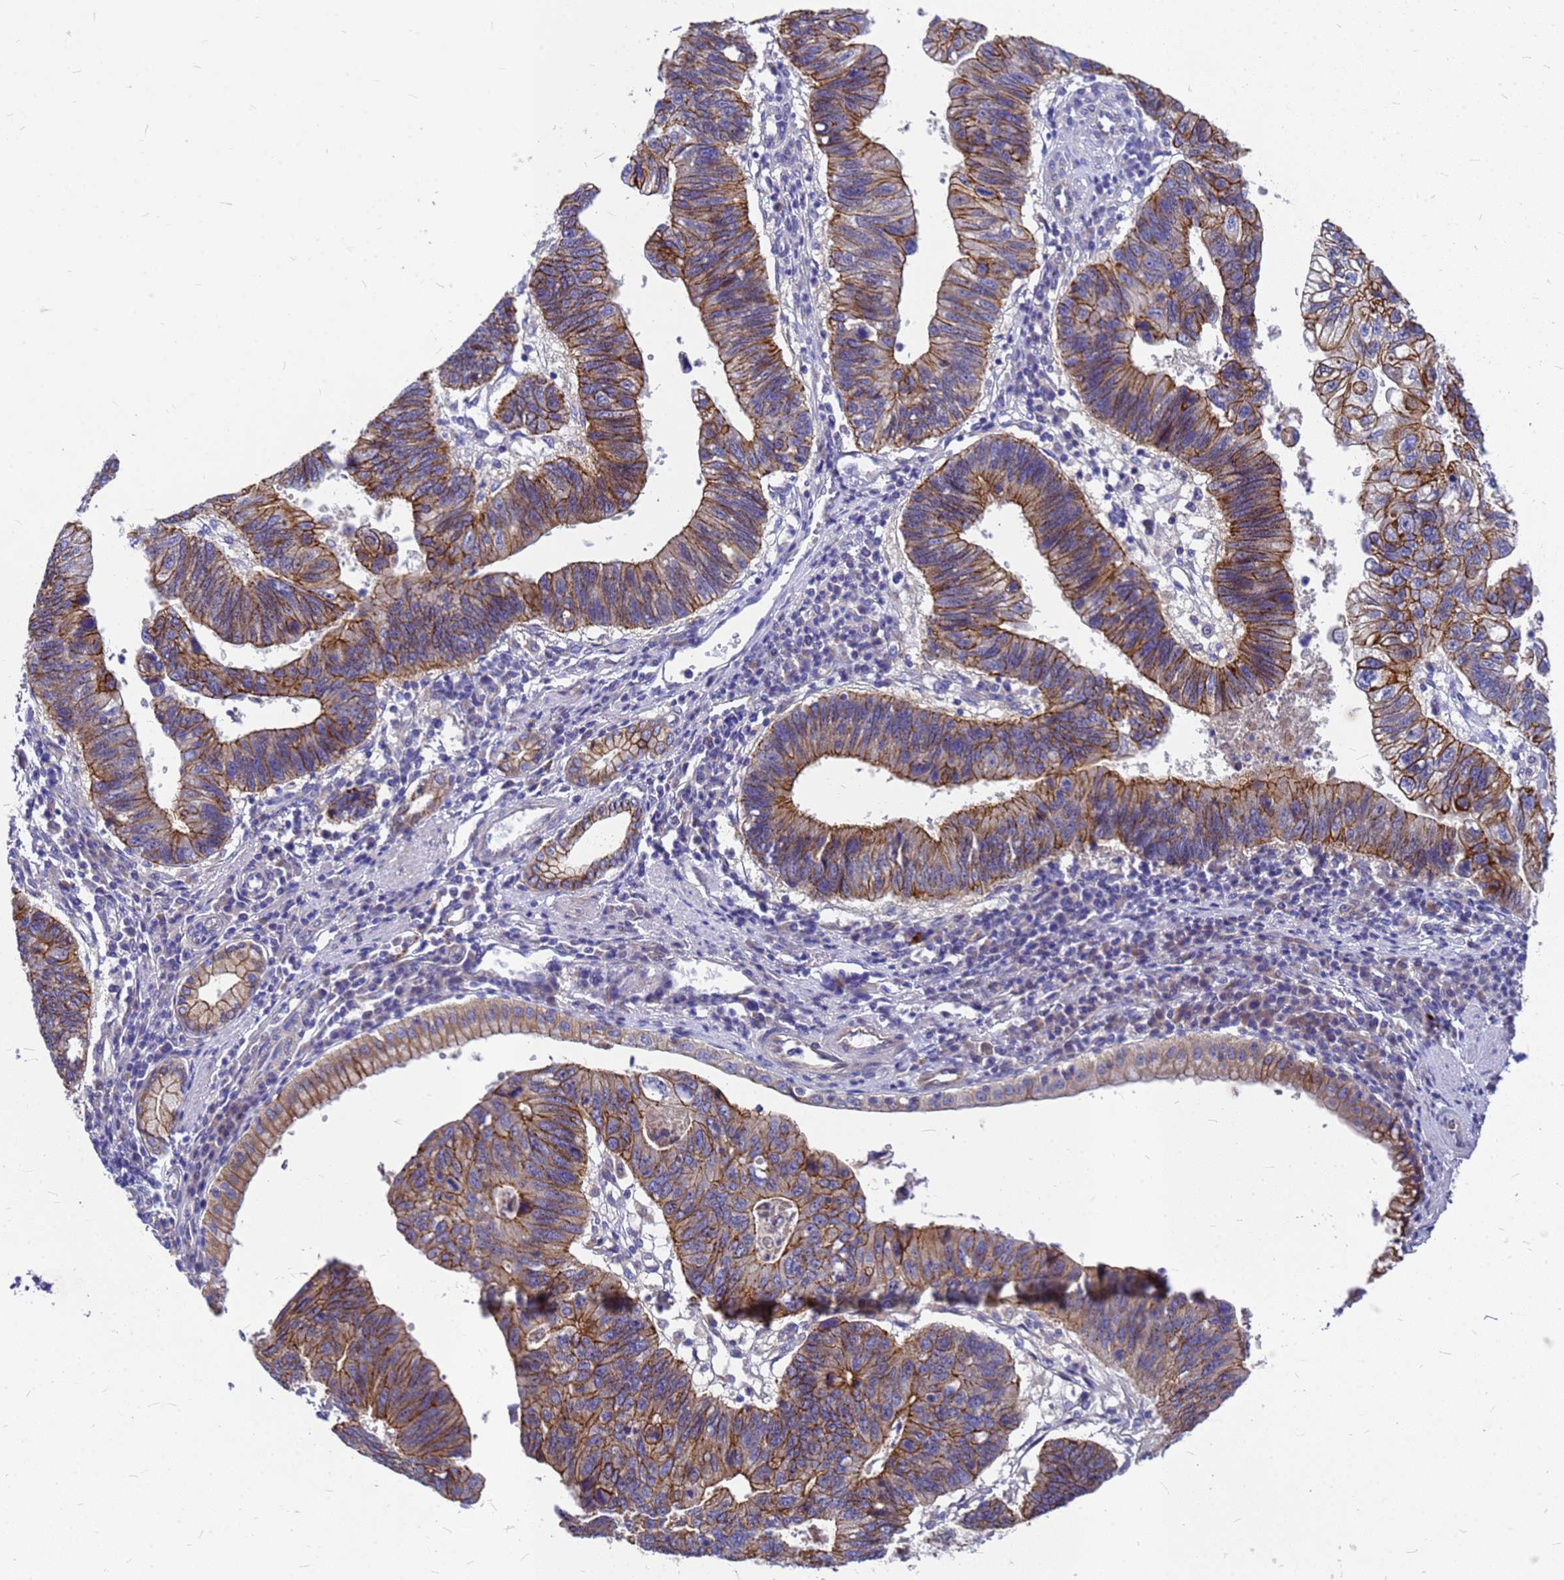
{"staining": {"intensity": "moderate", "quantity": ">75%", "location": "cytoplasmic/membranous"}, "tissue": "stomach cancer", "cell_type": "Tumor cells", "image_type": "cancer", "snomed": [{"axis": "morphology", "description": "Adenocarcinoma, NOS"}, {"axis": "topography", "description": "Stomach"}], "caption": "Stomach adenocarcinoma stained with a protein marker reveals moderate staining in tumor cells.", "gene": "FBXW5", "patient": {"sex": "male", "age": 59}}